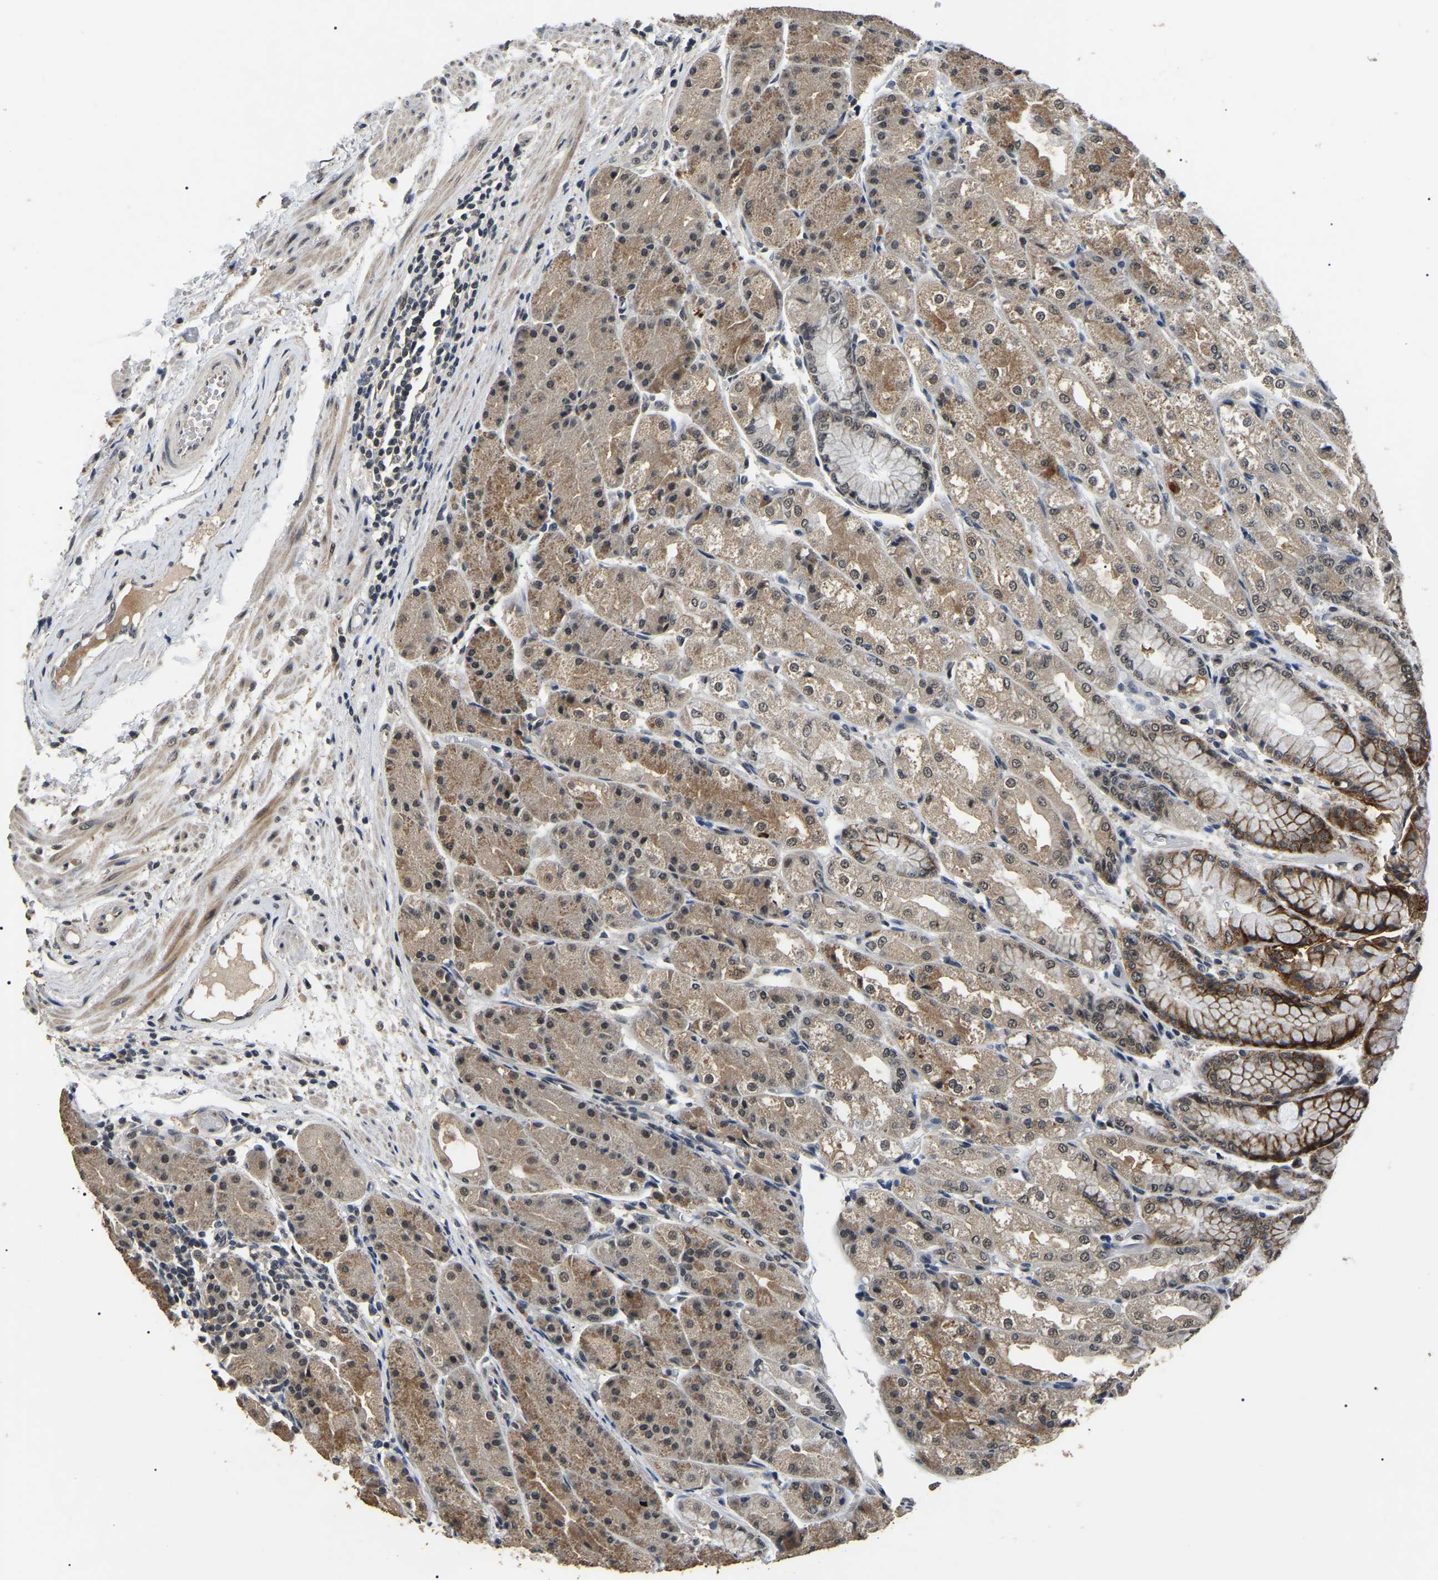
{"staining": {"intensity": "moderate", "quantity": ">75%", "location": "cytoplasmic/membranous,nuclear"}, "tissue": "stomach", "cell_type": "Glandular cells", "image_type": "normal", "snomed": [{"axis": "morphology", "description": "Normal tissue, NOS"}, {"axis": "topography", "description": "Stomach, upper"}], "caption": "Immunohistochemistry of benign stomach shows medium levels of moderate cytoplasmic/membranous,nuclear staining in approximately >75% of glandular cells. Ihc stains the protein in brown and the nuclei are stained blue.", "gene": "PPM1E", "patient": {"sex": "male", "age": 72}}